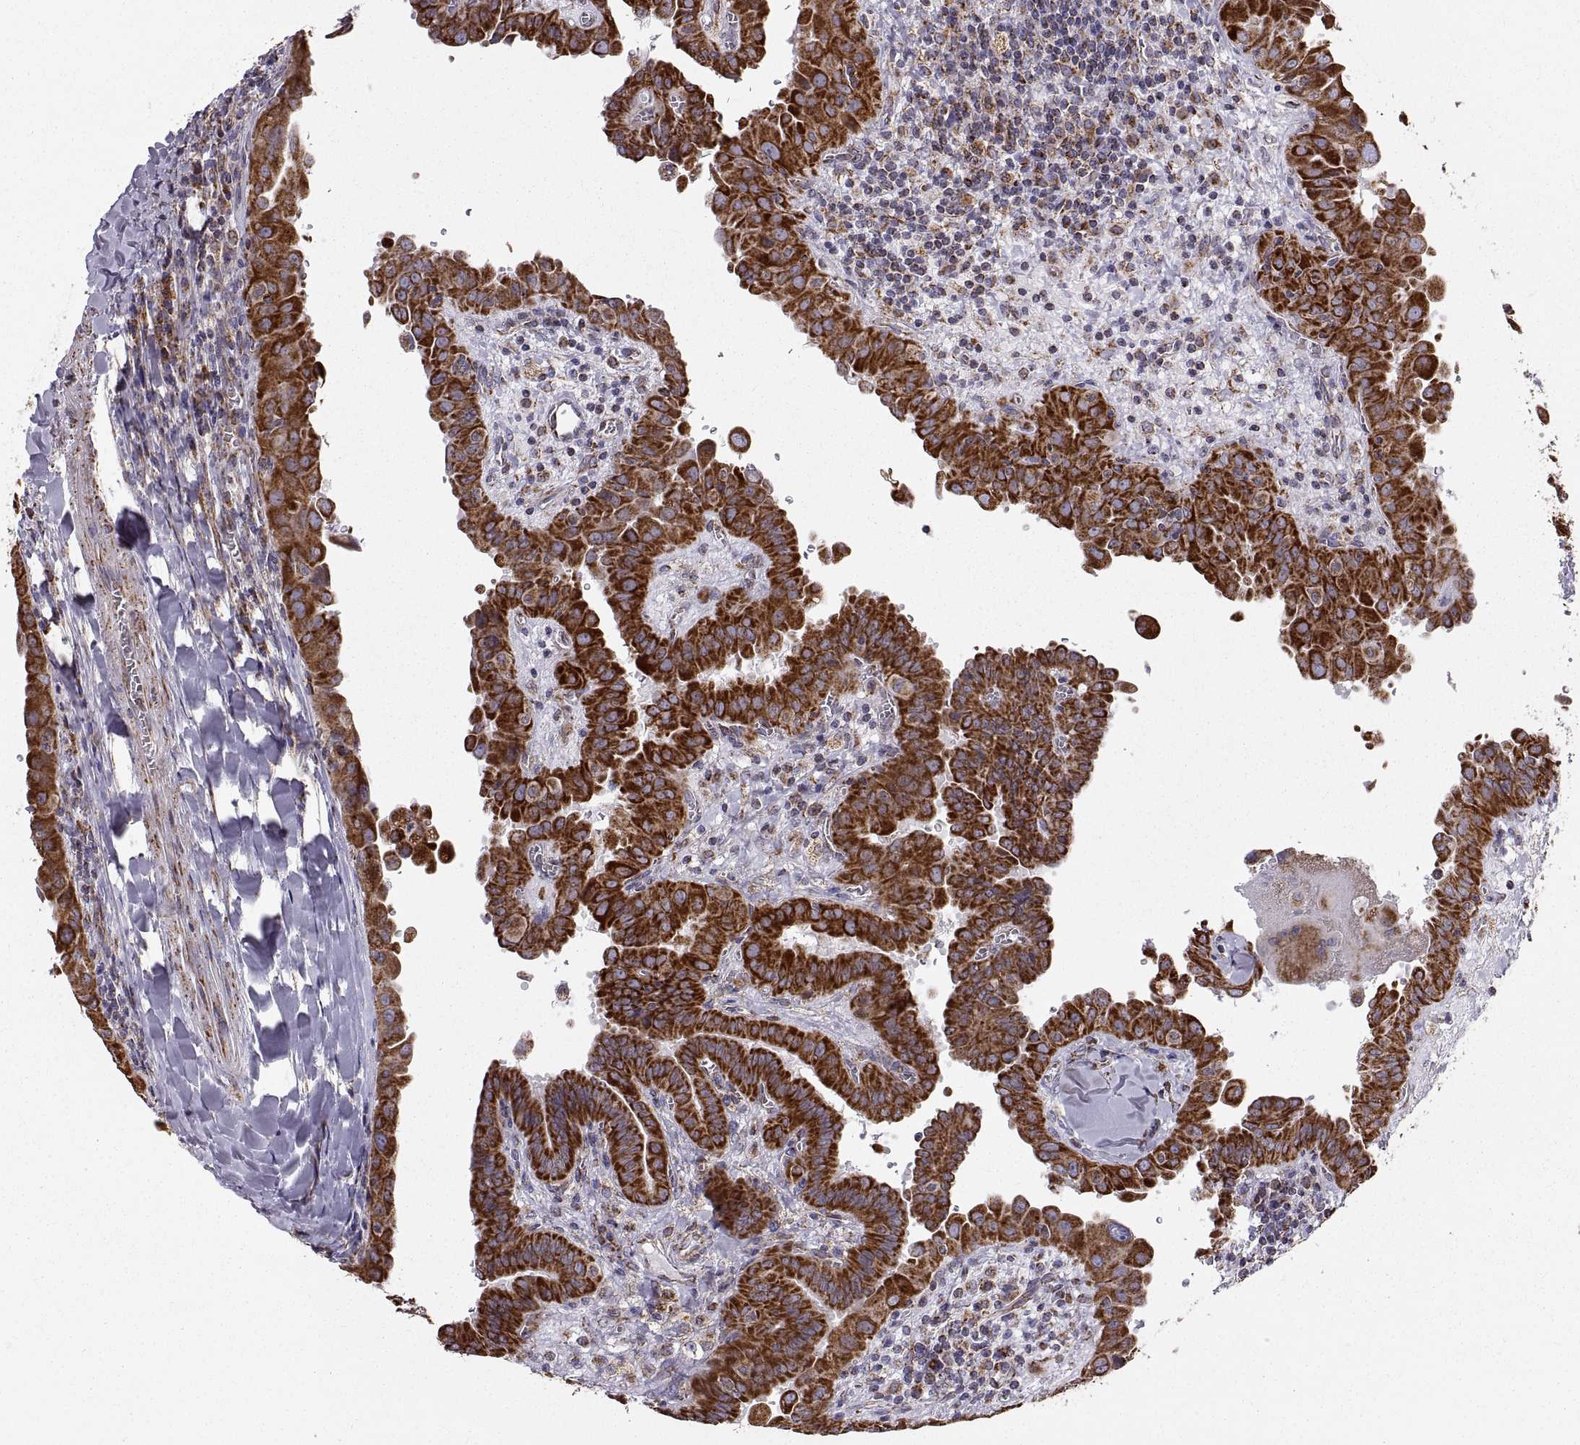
{"staining": {"intensity": "strong", "quantity": ">75%", "location": "cytoplasmic/membranous"}, "tissue": "thyroid cancer", "cell_type": "Tumor cells", "image_type": "cancer", "snomed": [{"axis": "morphology", "description": "Papillary adenocarcinoma, NOS"}, {"axis": "topography", "description": "Thyroid gland"}], "caption": "The photomicrograph shows staining of thyroid cancer (papillary adenocarcinoma), revealing strong cytoplasmic/membranous protein staining (brown color) within tumor cells.", "gene": "ARSD", "patient": {"sex": "female", "age": 37}}